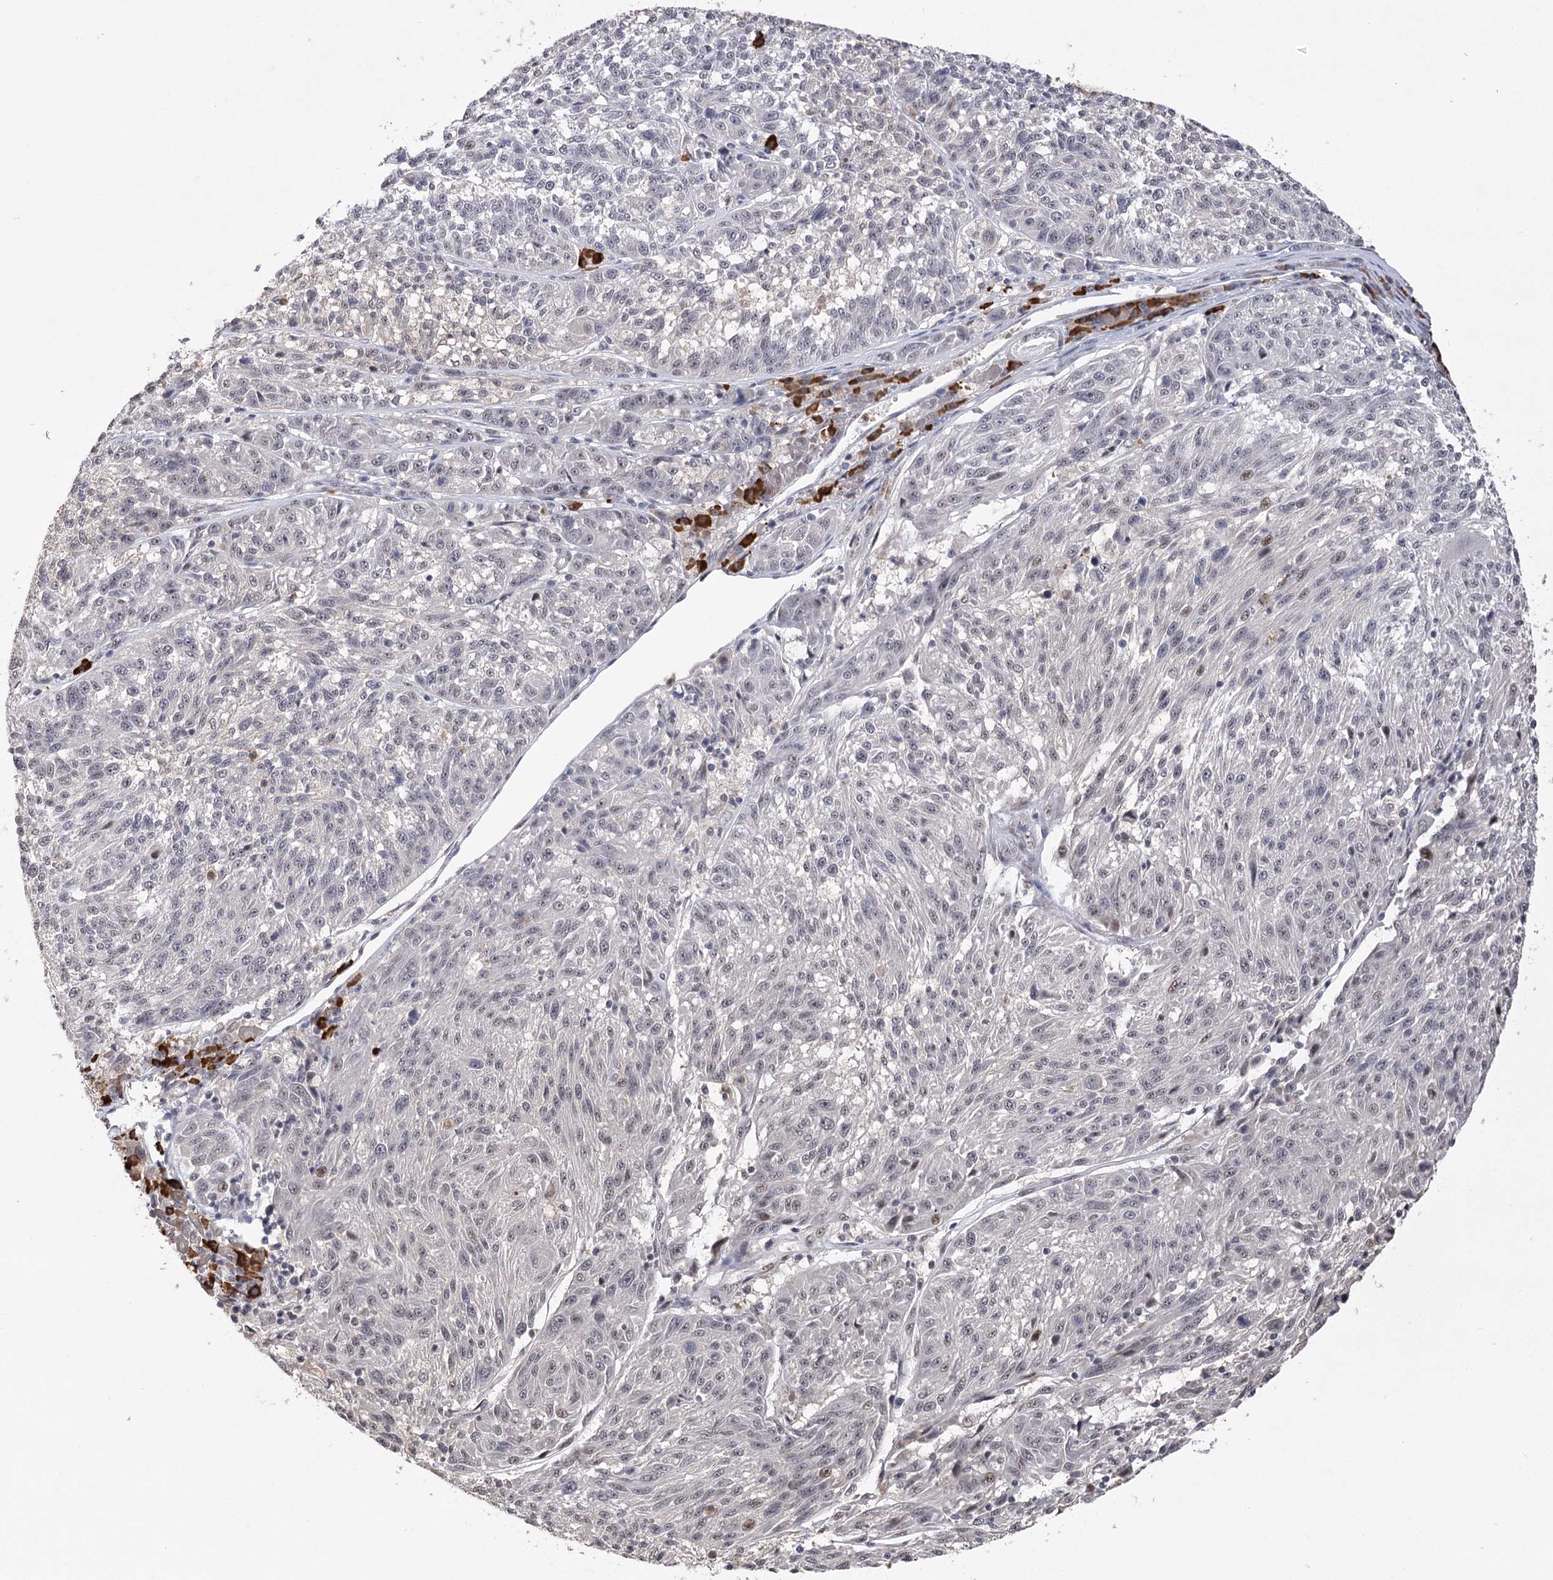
{"staining": {"intensity": "weak", "quantity": "<25%", "location": "nuclear"}, "tissue": "melanoma", "cell_type": "Tumor cells", "image_type": "cancer", "snomed": [{"axis": "morphology", "description": "Malignant melanoma, NOS"}, {"axis": "topography", "description": "Skin"}], "caption": "Photomicrograph shows no significant protein expression in tumor cells of melanoma.", "gene": "PYROXD1", "patient": {"sex": "male", "age": 53}}